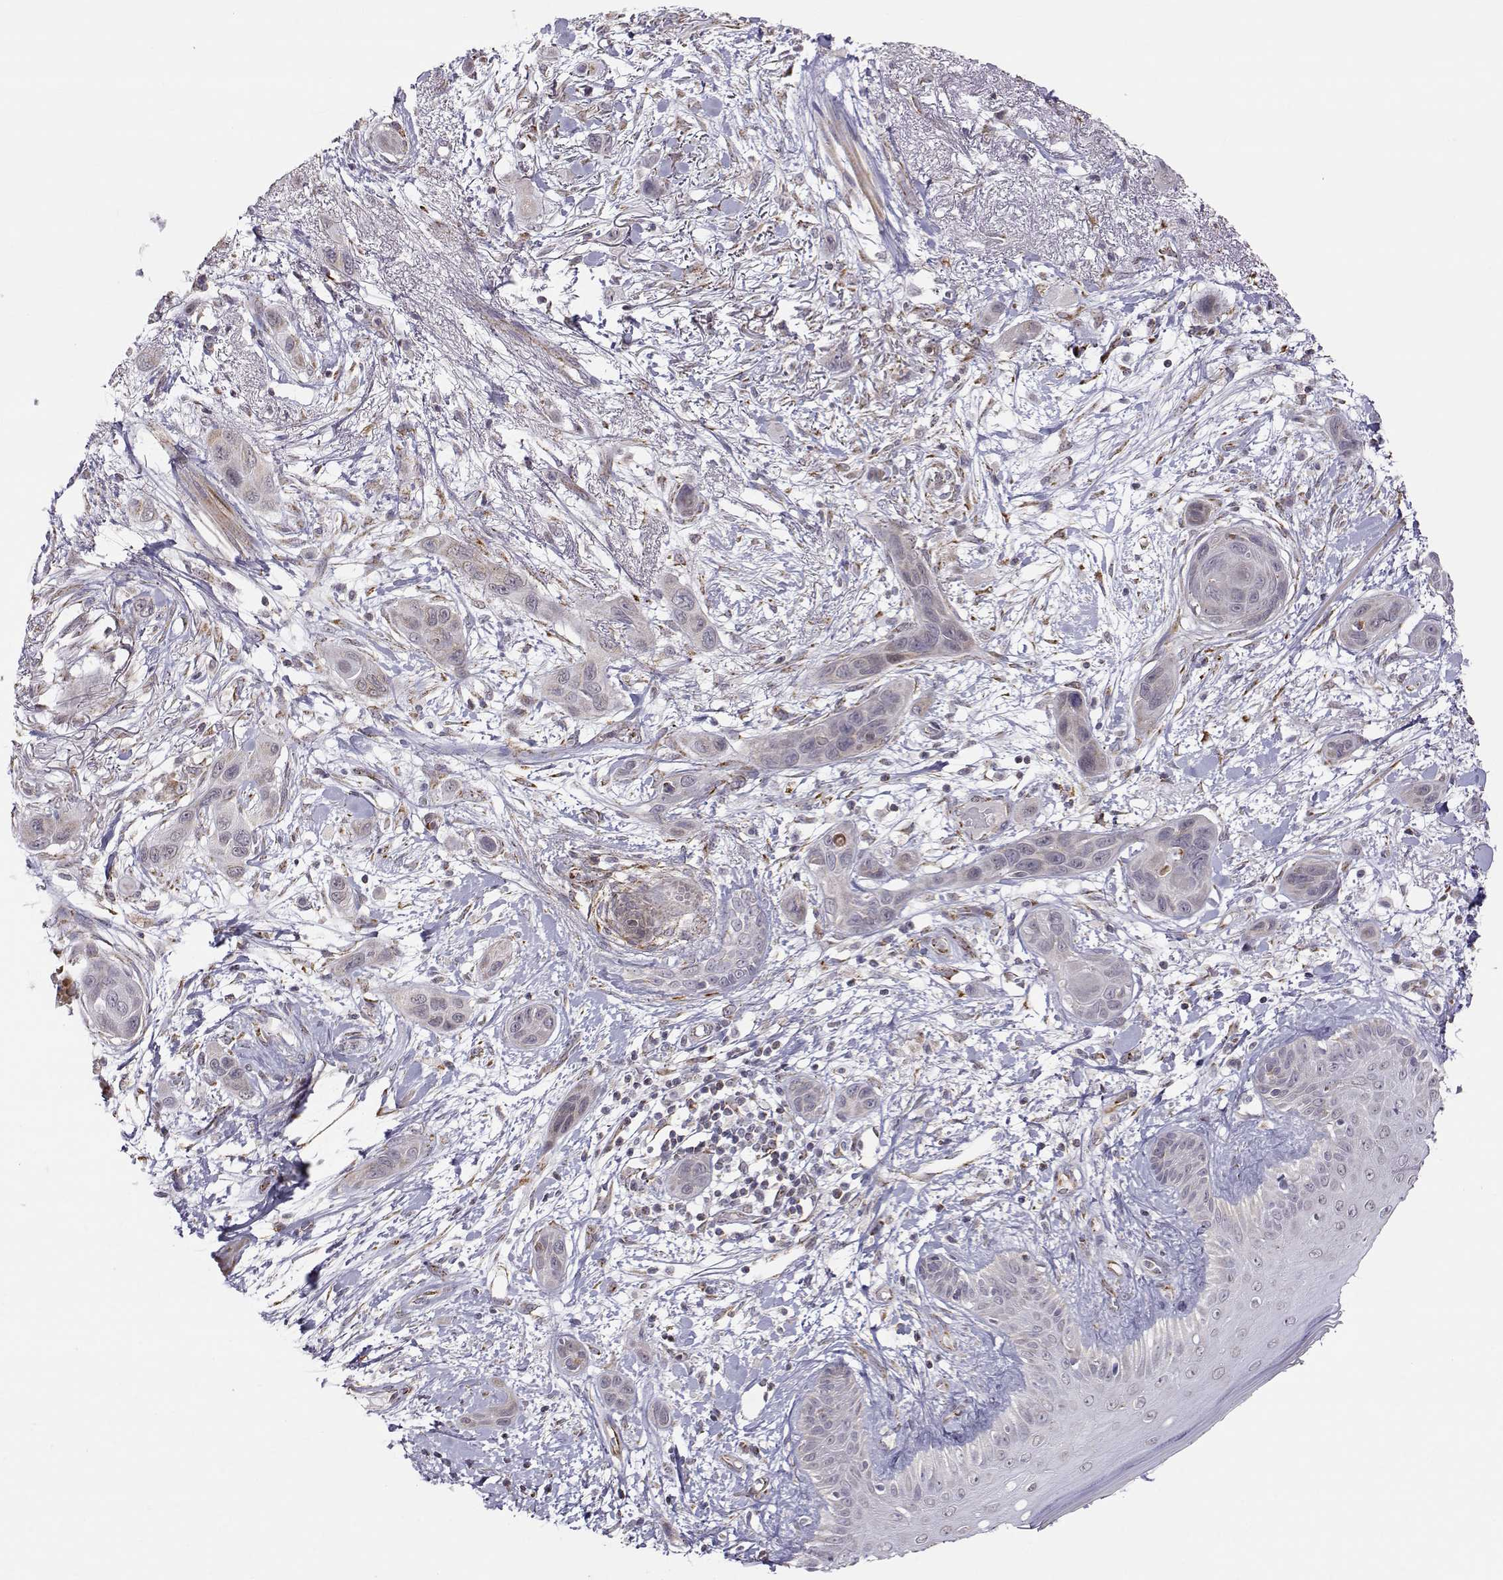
{"staining": {"intensity": "negative", "quantity": "none", "location": "none"}, "tissue": "skin cancer", "cell_type": "Tumor cells", "image_type": "cancer", "snomed": [{"axis": "morphology", "description": "Squamous cell carcinoma, NOS"}, {"axis": "topography", "description": "Skin"}], "caption": "This is an immunohistochemistry (IHC) histopathology image of human skin squamous cell carcinoma. There is no staining in tumor cells.", "gene": "EXOG", "patient": {"sex": "male", "age": 79}}